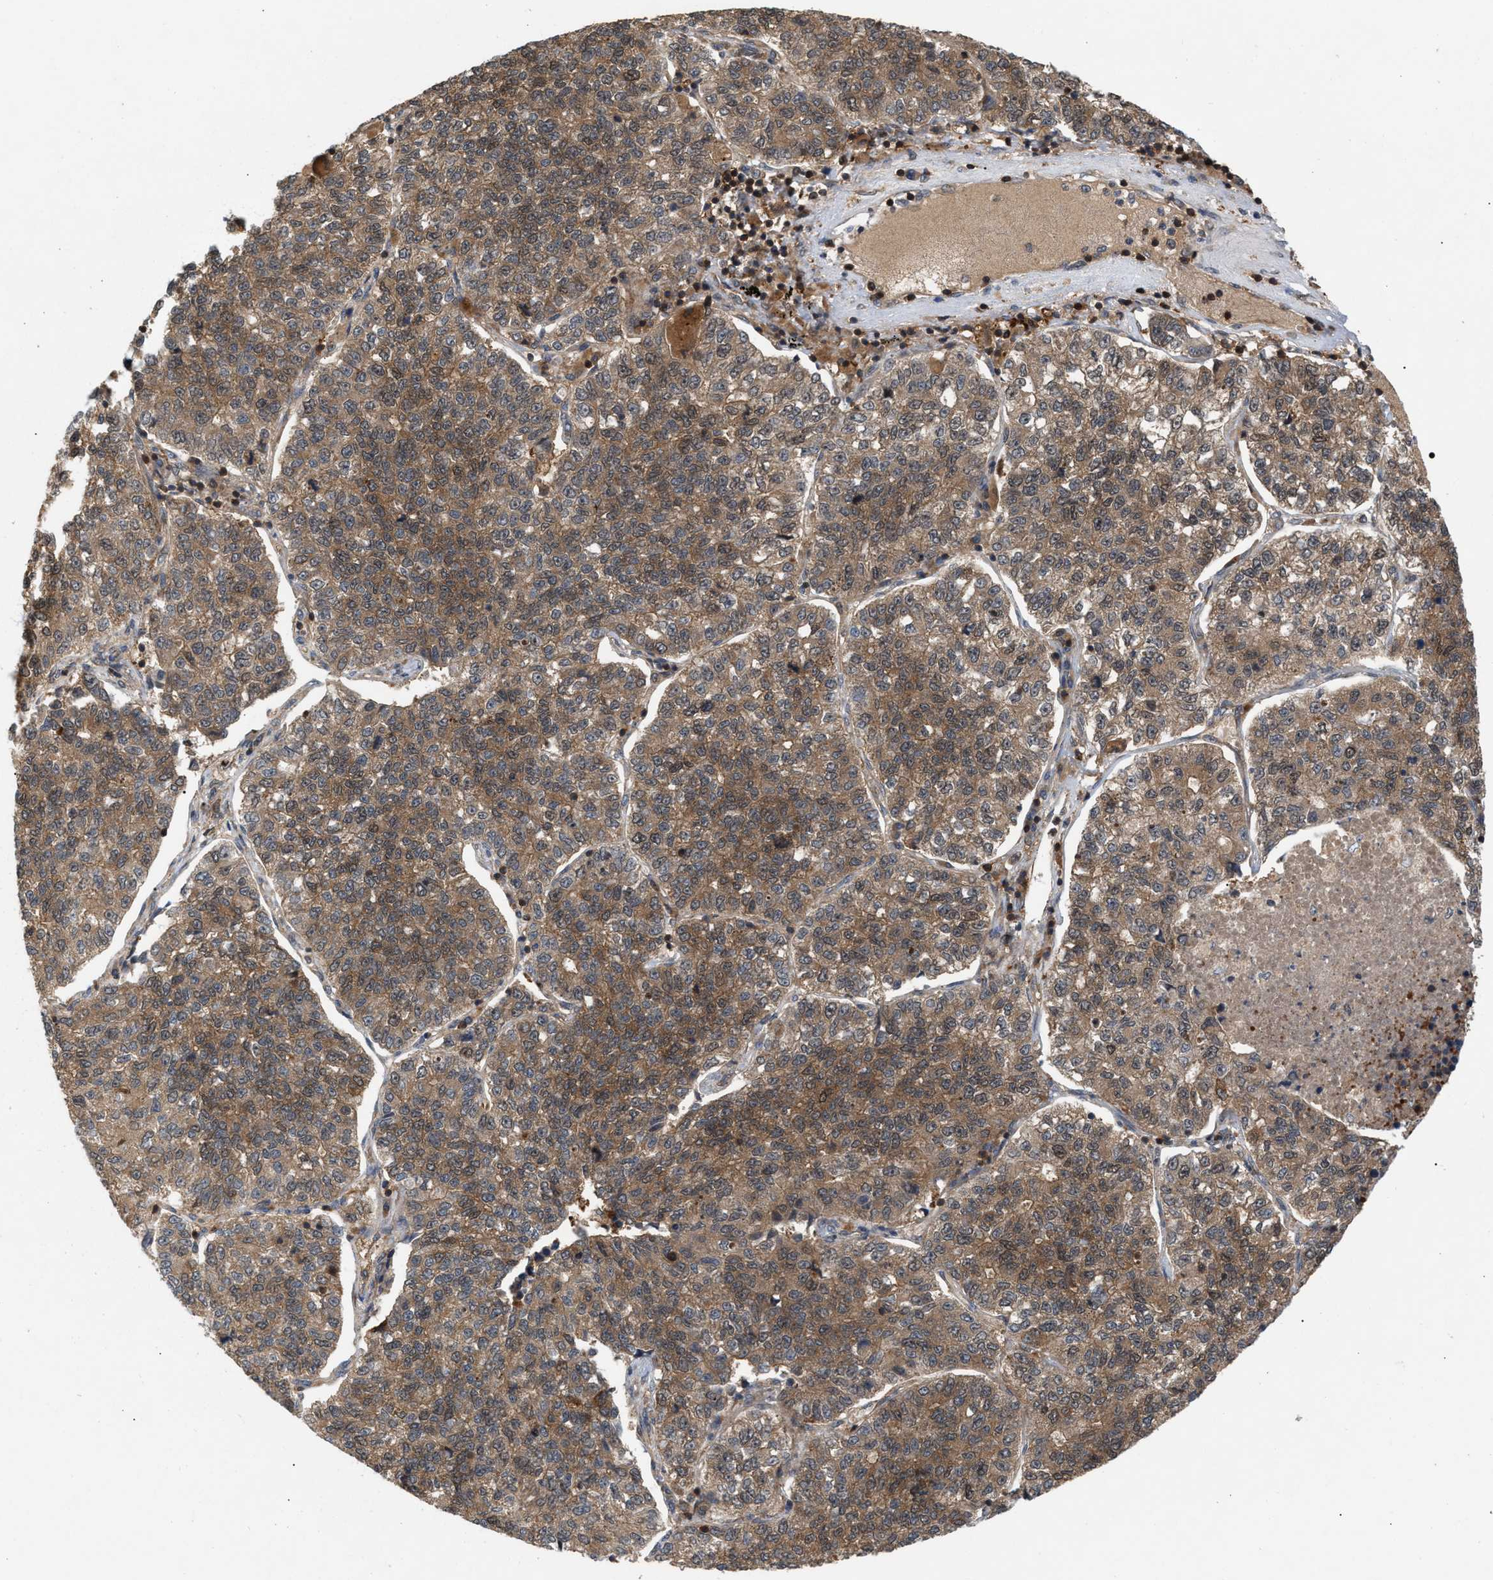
{"staining": {"intensity": "weak", "quantity": ">75%", "location": "cytoplasmic/membranous"}, "tissue": "lung cancer", "cell_type": "Tumor cells", "image_type": "cancer", "snomed": [{"axis": "morphology", "description": "Adenocarcinoma, NOS"}, {"axis": "topography", "description": "Lung"}], "caption": "There is low levels of weak cytoplasmic/membranous expression in tumor cells of adenocarcinoma (lung), as demonstrated by immunohistochemical staining (brown color).", "gene": "GLOD4", "patient": {"sex": "male", "age": 49}}